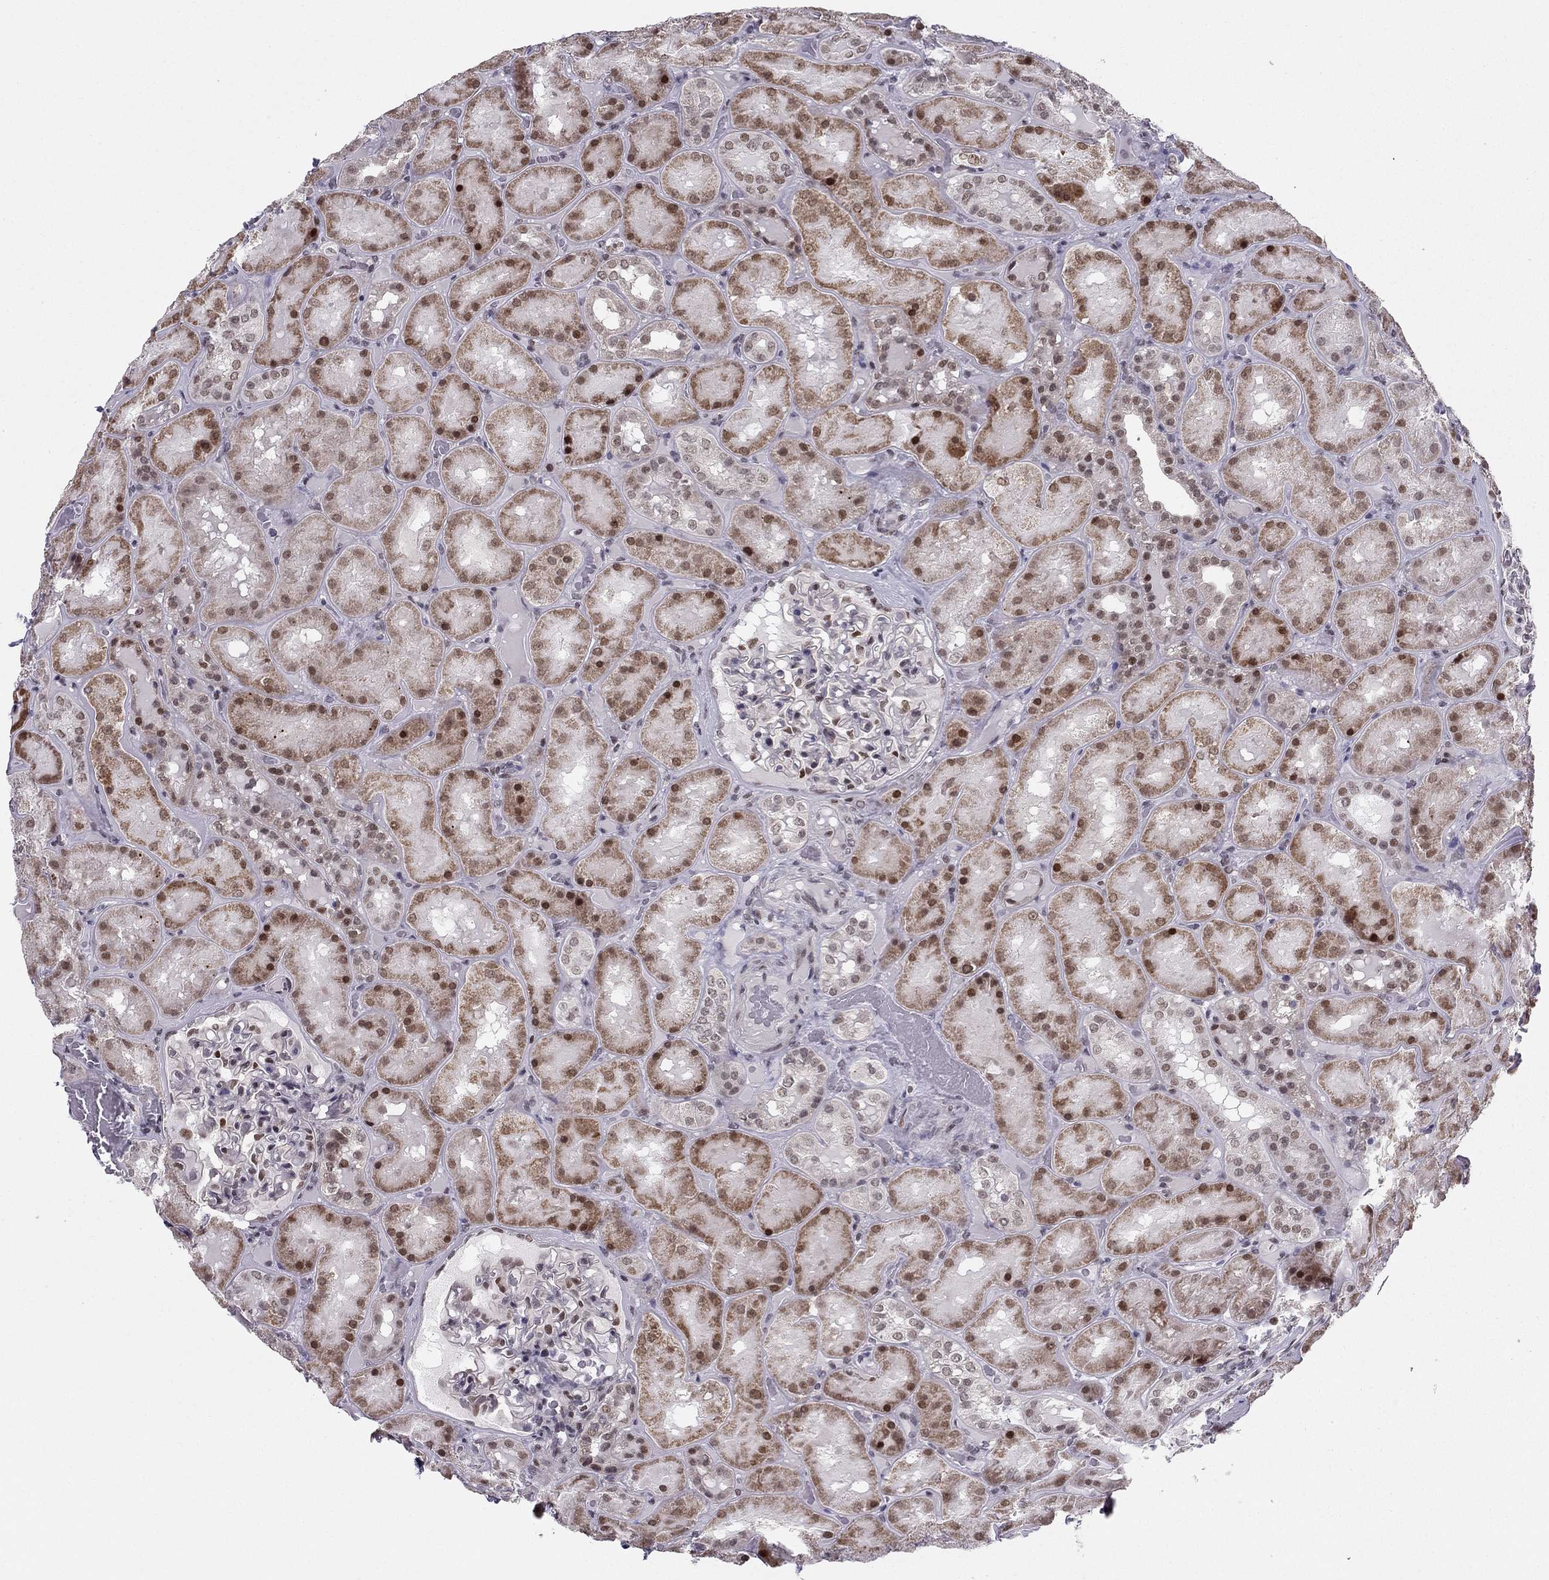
{"staining": {"intensity": "moderate", "quantity": "<25%", "location": "nuclear"}, "tissue": "kidney", "cell_type": "Cells in glomeruli", "image_type": "normal", "snomed": [{"axis": "morphology", "description": "Normal tissue, NOS"}, {"axis": "topography", "description": "Kidney"}], "caption": "This is a histology image of immunohistochemistry staining of benign kidney, which shows moderate staining in the nuclear of cells in glomeruli.", "gene": "RPRD2", "patient": {"sex": "male", "age": 73}}